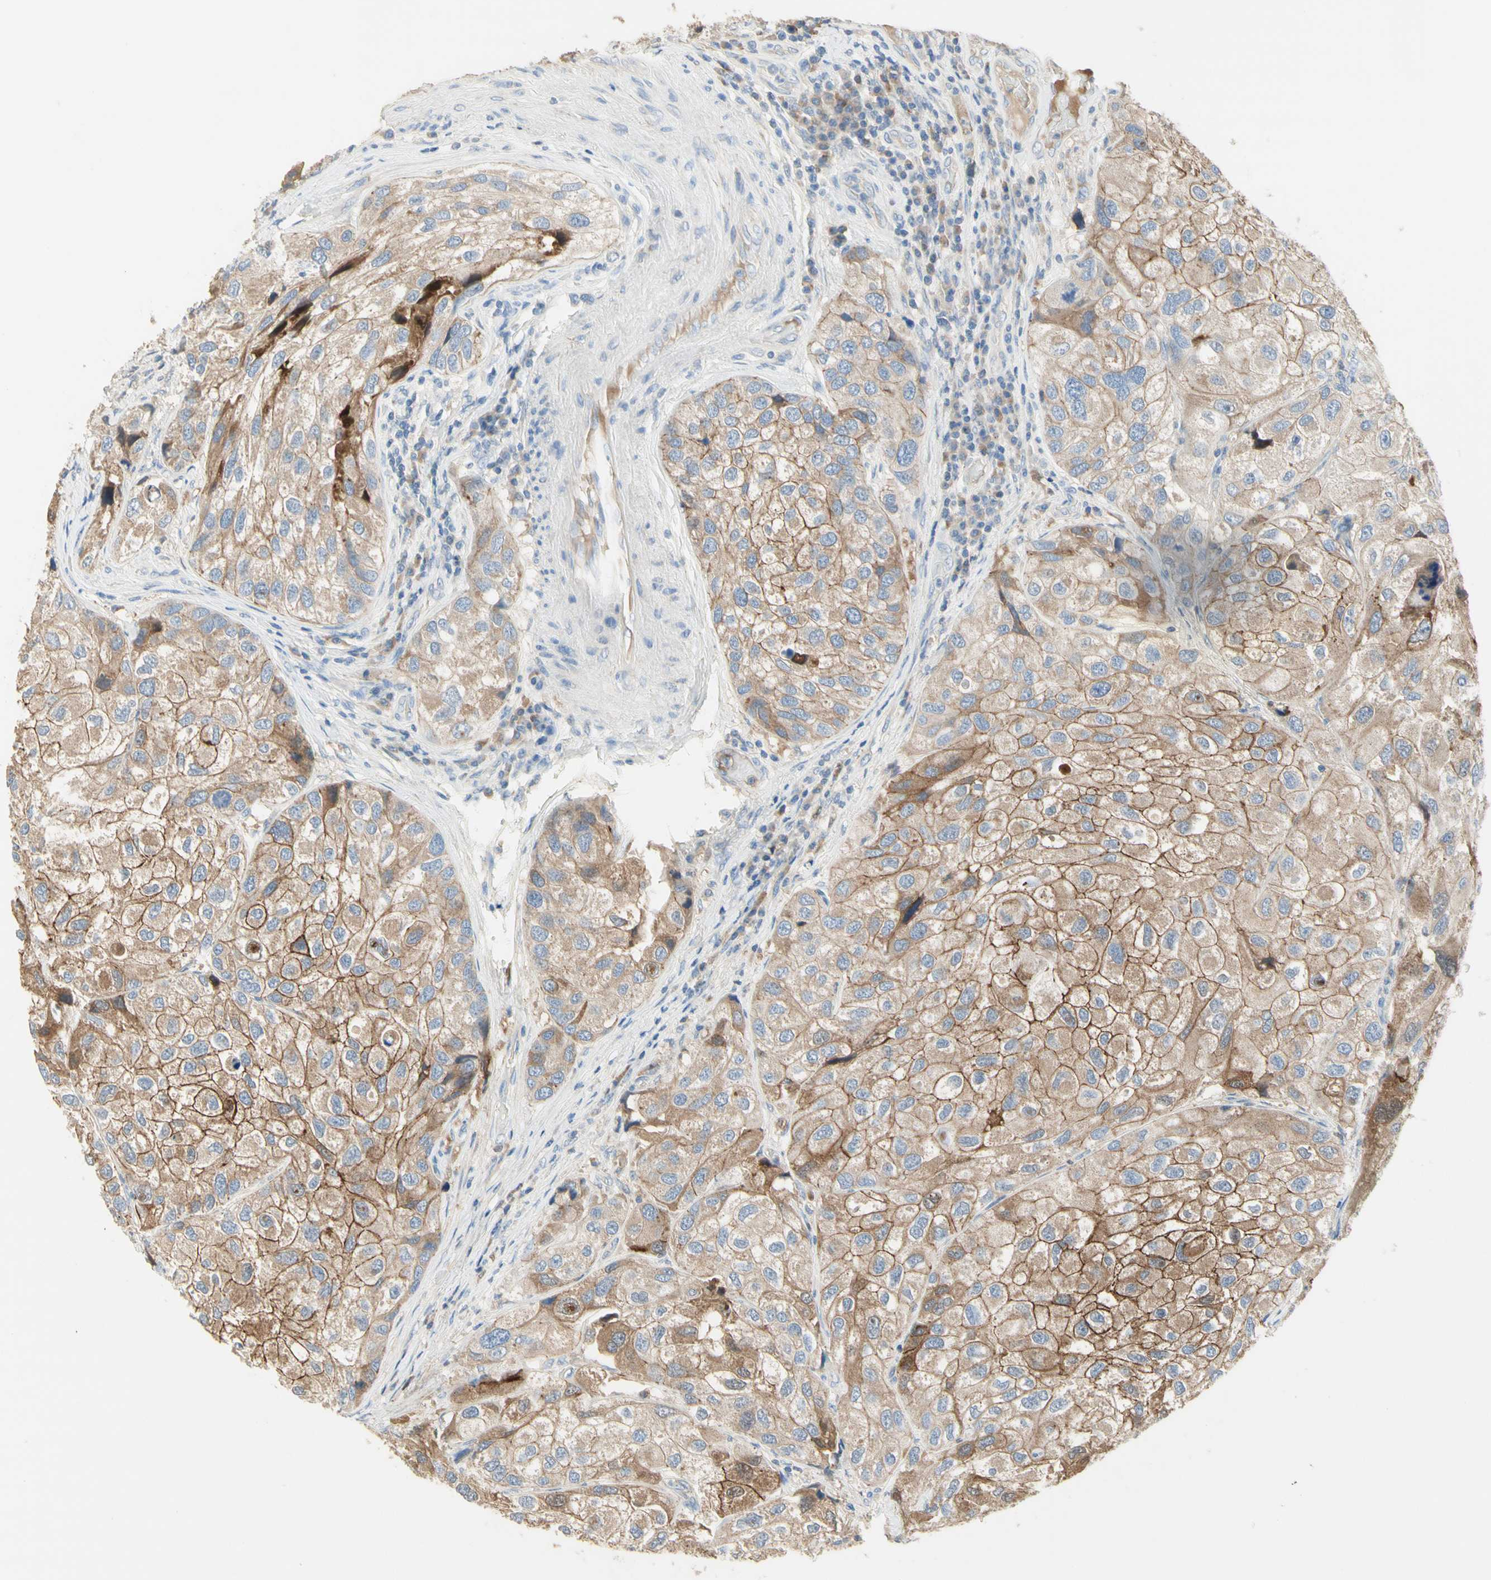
{"staining": {"intensity": "moderate", "quantity": ">75%", "location": "cytoplasmic/membranous"}, "tissue": "urothelial cancer", "cell_type": "Tumor cells", "image_type": "cancer", "snomed": [{"axis": "morphology", "description": "Urothelial carcinoma, High grade"}, {"axis": "topography", "description": "Urinary bladder"}], "caption": "The image shows staining of urothelial cancer, revealing moderate cytoplasmic/membranous protein expression (brown color) within tumor cells.", "gene": "NECTIN4", "patient": {"sex": "female", "age": 64}}